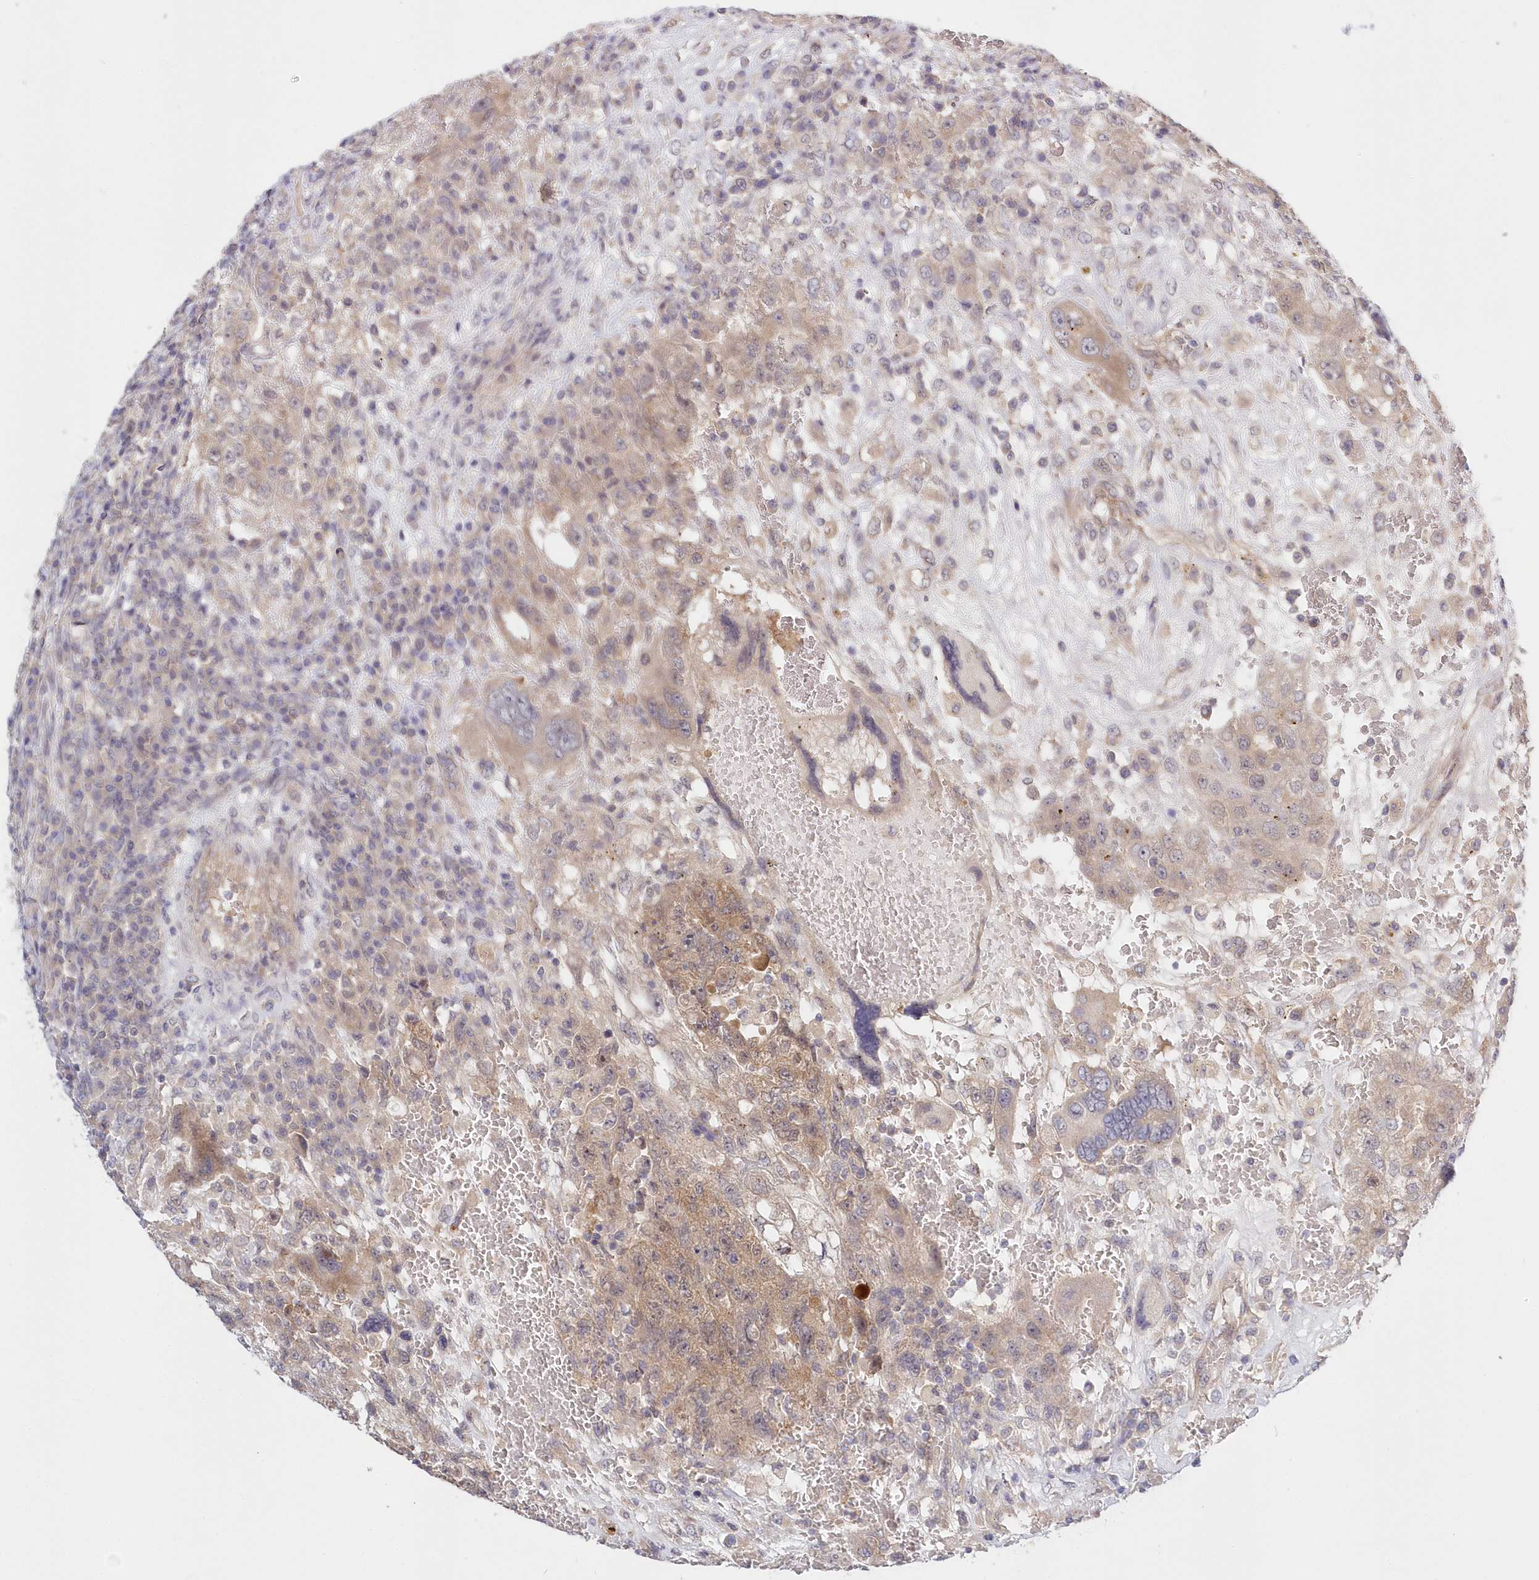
{"staining": {"intensity": "moderate", "quantity": ">75%", "location": "cytoplasmic/membranous"}, "tissue": "testis cancer", "cell_type": "Tumor cells", "image_type": "cancer", "snomed": [{"axis": "morphology", "description": "Carcinoma, Embryonal, NOS"}, {"axis": "topography", "description": "Testis"}], "caption": "This photomicrograph exhibits immunohistochemistry staining of human embryonal carcinoma (testis), with medium moderate cytoplasmic/membranous staining in about >75% of tumor cells.", "gene": "KATNA1", "patient": {"sex": "male", "age": 26}}